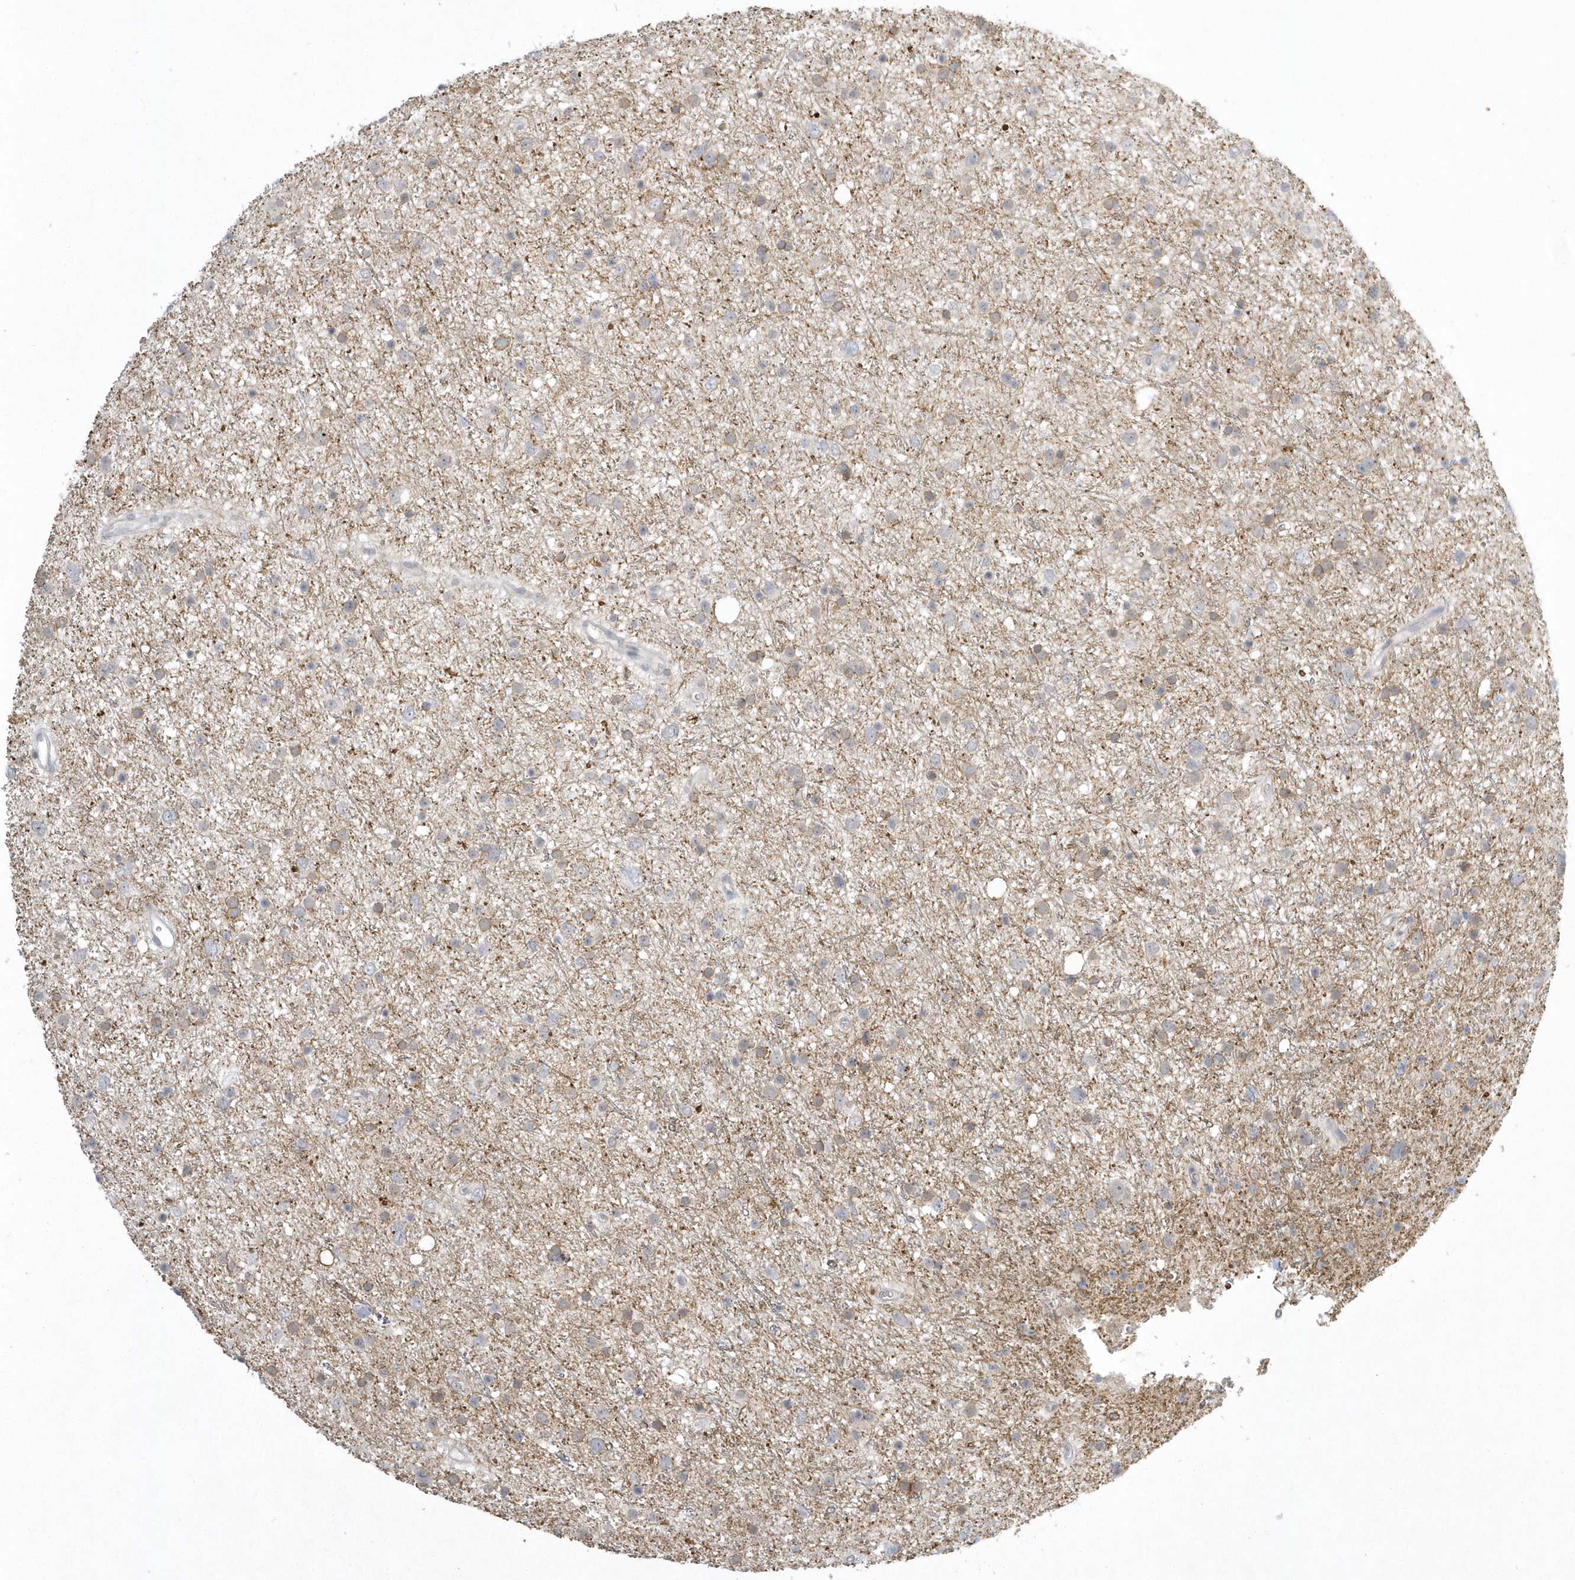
{"staining": {"intensity": "weak", "quantity": "25%-75%", "location": "cytoplasmic/membranous"}, "tissue": "glioma", "cell_type": "Tumor cells", "image_type": "cancer", "snomed": [{"axis": "morphology", "description": "Glioma, malignant, Low grade"}, {"axis": "topography", "description": "Cerebral cortex"}], "caption": "High-magnification brightfield microscopy of malignant low-grade glioma stained with DAB (brown) and counterstained with hematoxylin (blue). tumor cells exhibit weak cytoplasmic/membranous staining is present in about25%-75% of cells. (DAB (3,3'-diaminobenzidine) = brown stain, brightfield microscopy at high magnification).", "gene": "ZC3H12D", "patient": {"sex": "female", "age": 39}}